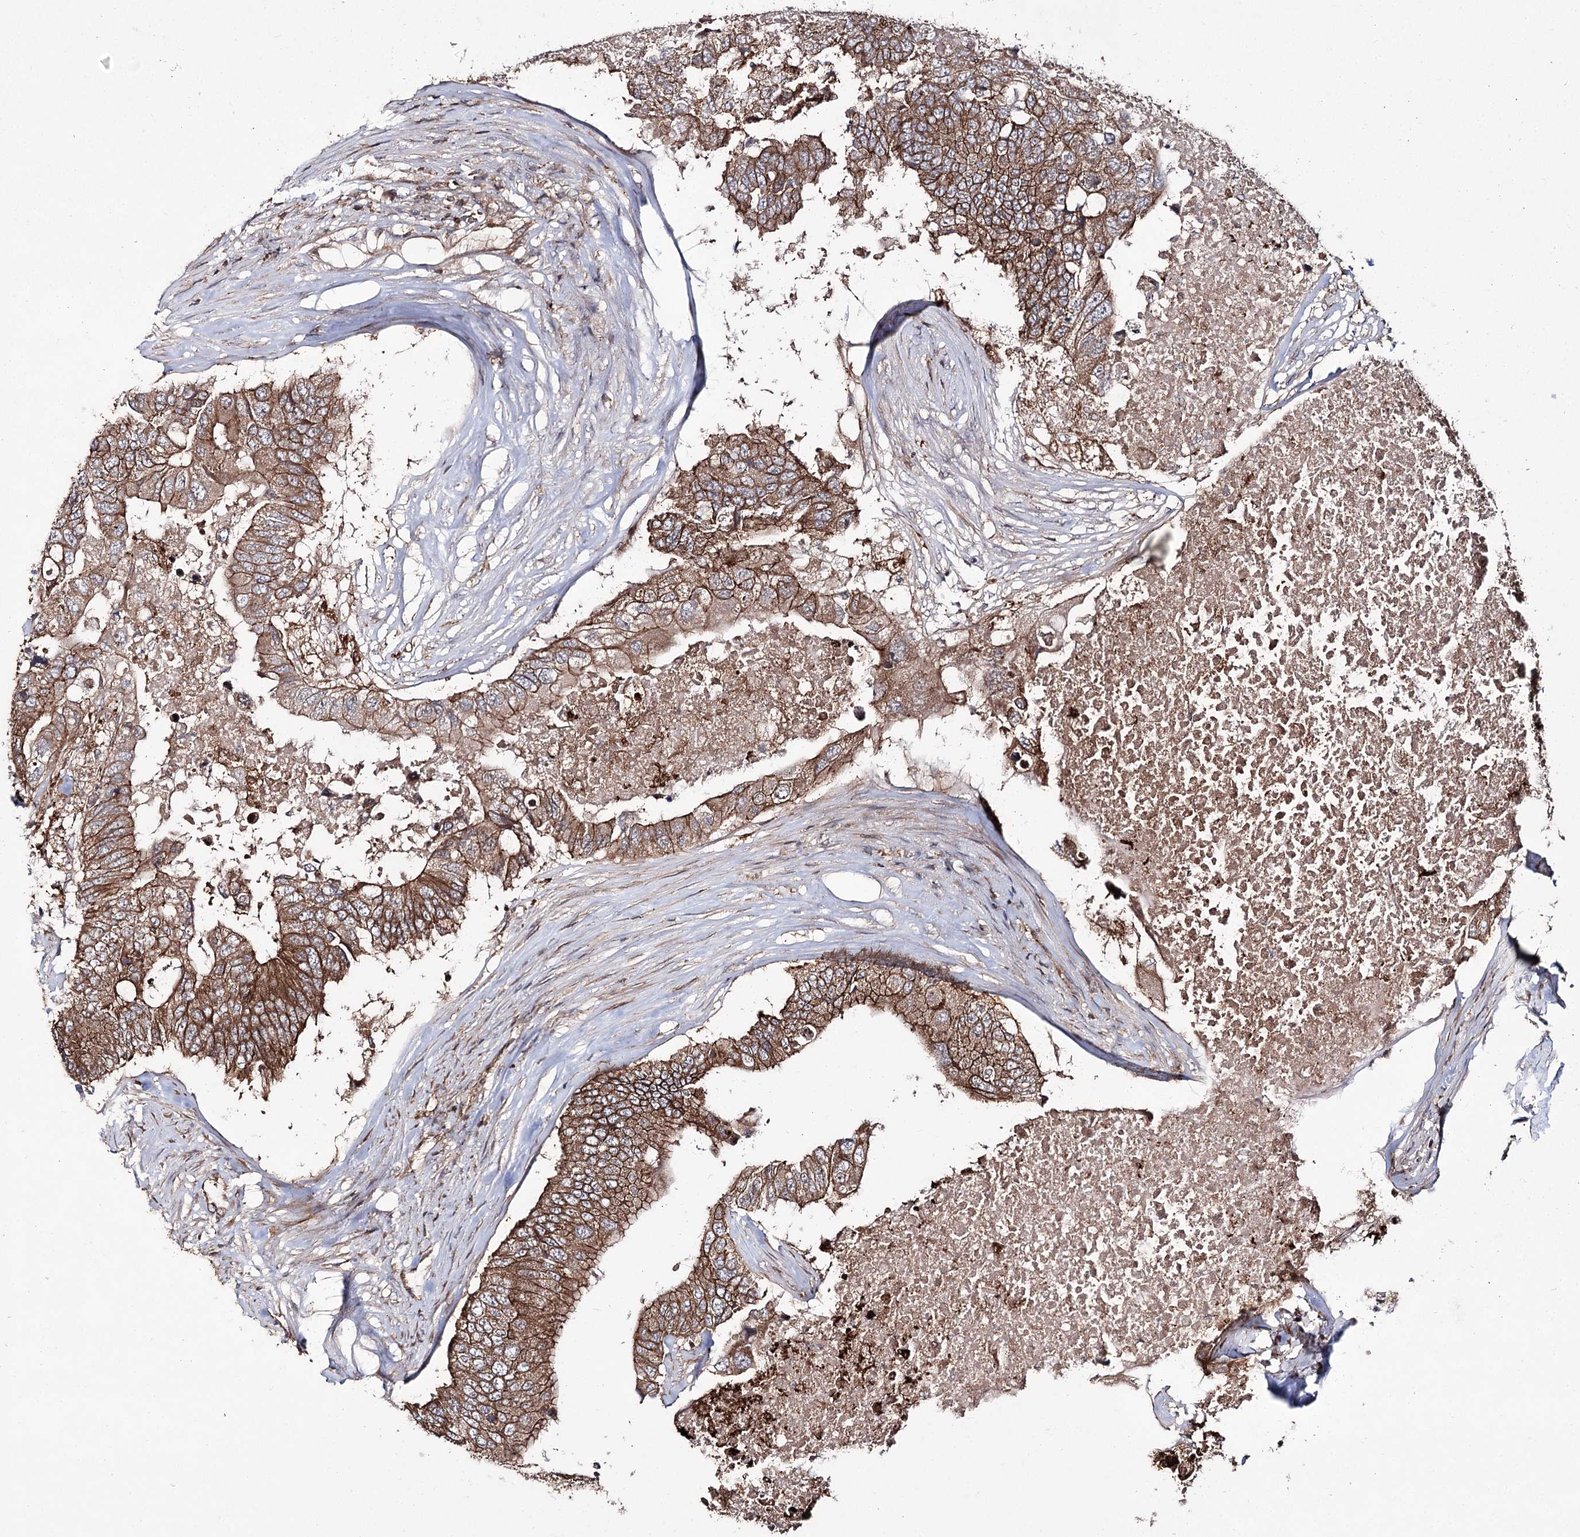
{"staining": {"intensity": "strong", "quantity": ">75%", "location": "cytoplasmic/membranous"}, "tissue": "colorectal cancer", "cell_type": "Tumor cells", "image_type": "cancer", "snomed": [{"axis": "morphology", "description": "Adenocarcinoma, NOS"}, {"axis": "topography", "description": "Colon"}], "caption": "Immunohistochemistry of human colorectal cancer exhibits high levels of strong cytoplasmic/membranous positivity in about >75% of tumor cells.", "gene": "DHX29", "patient": {"sex": "male", "age": 71}}